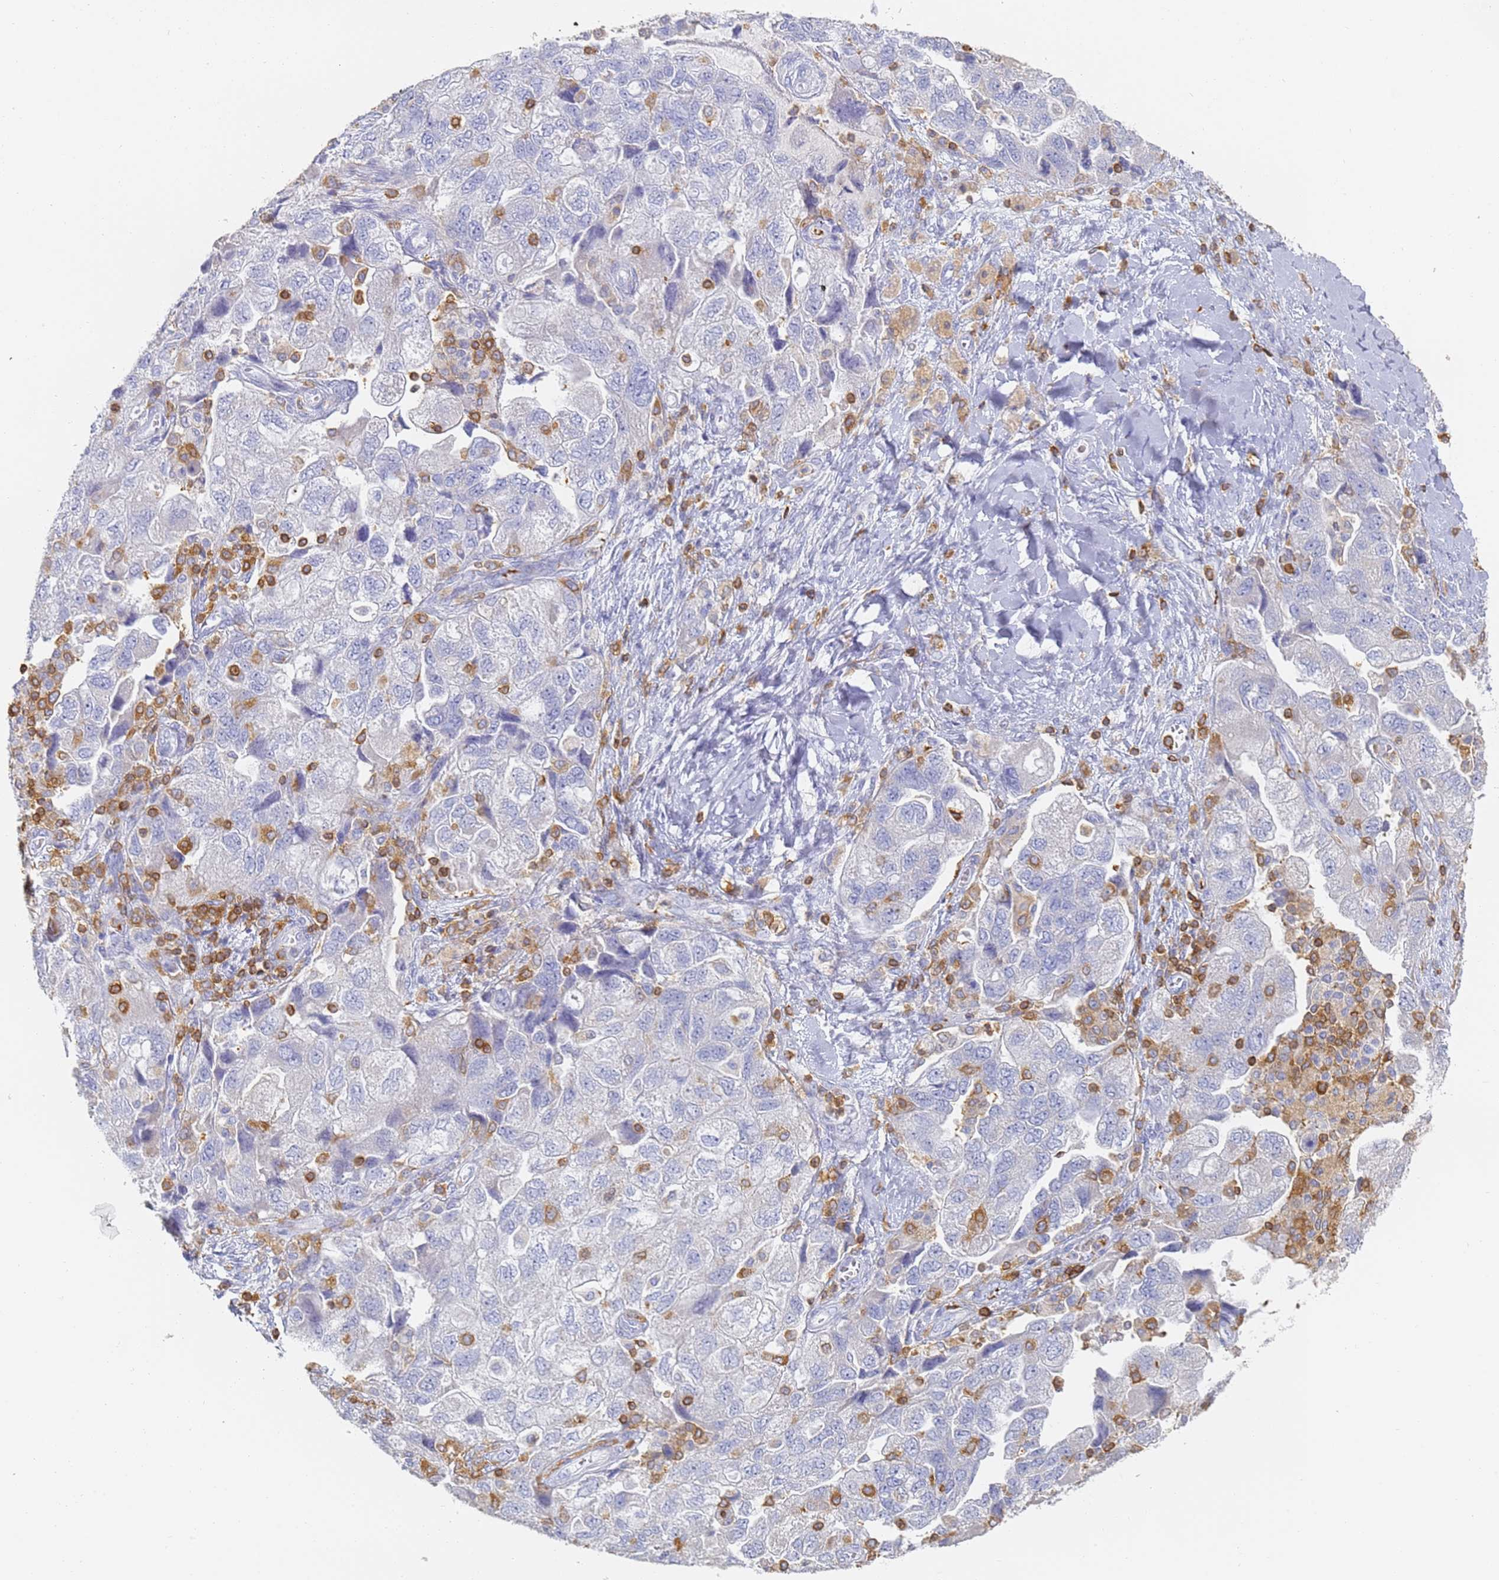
{"staining": {"intensity": "negative", "quantity": "none", "location": "none"}, "tissue": "ovarian cancer", "cell_type": "Tumor cells", "image_type": "cancer", "snomed": [{"axis": "morphology", "description": "Carcinoma, NOS"}, {"axis": "morphology", "description": "Cystadenocarcinoma, serous, NOS"}, {"axis": "topography", "description": "Ovary"}], "caption": "Tumor cells are negative for protein expression in human ovarian cancer. (IHC, brightfield microscopy, high magnification).", "gene": "BIN2", "patient": {"sex": "female", "age": 69}}